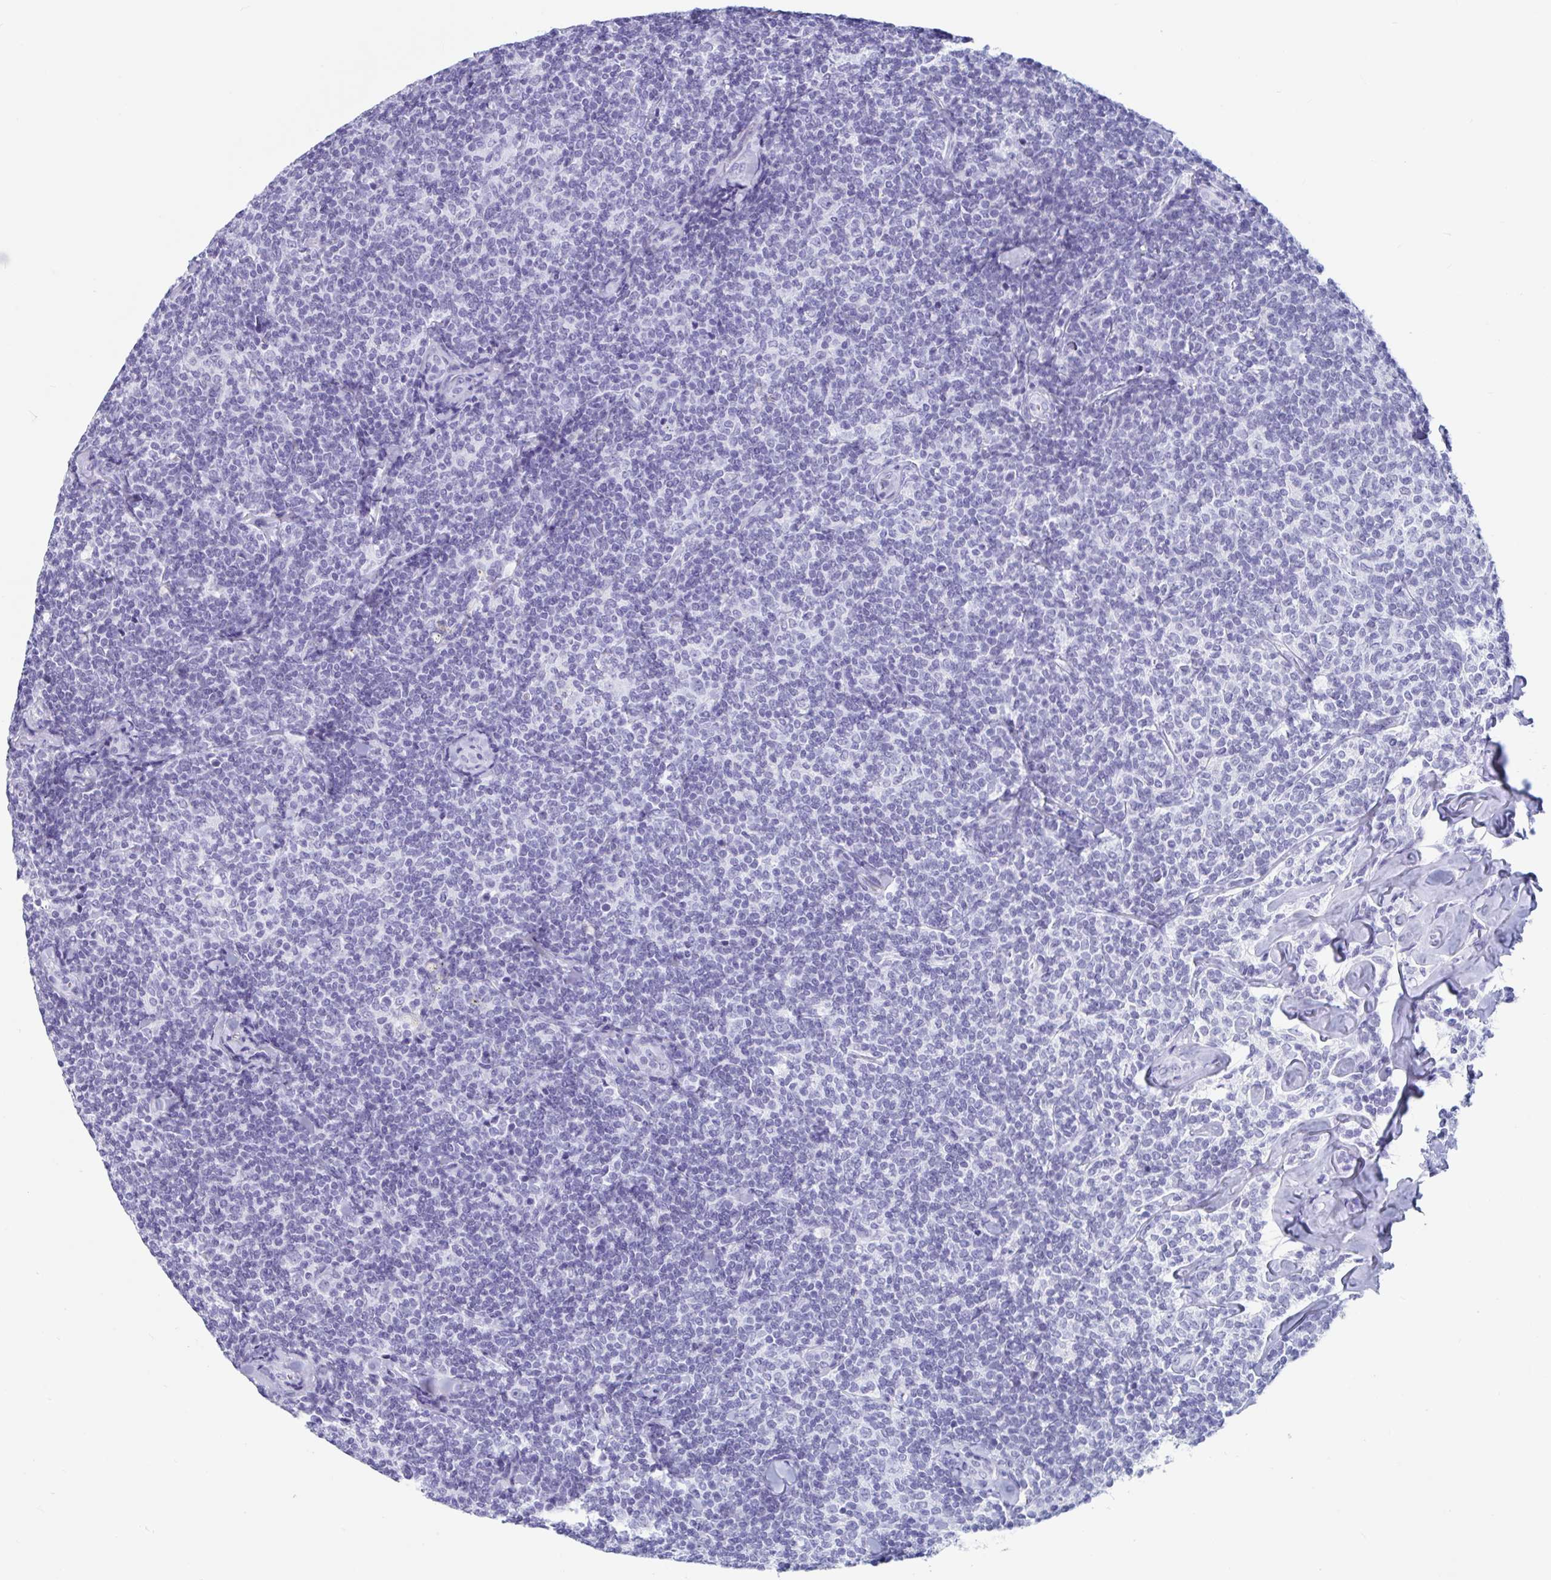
{"staining": {"intensity": "negative", "quantity": "none", "location": "none"}, "tissue": "lymphoma", "cell_type": "Tumor cells", "image_type": "cancer", "snomed": [{"axis": "morphology", "description": "Malignant lymphoma, non-Hodgkin's type, Low grade"}, {"axis": "topography", "description": "Lymph node"}], "caption": "Lymphoma was stained to show a protein in brown. There is no significant expression in tumor cells.", "gene": "GKN2", "patient": {"sex": "female", "age": 56}}